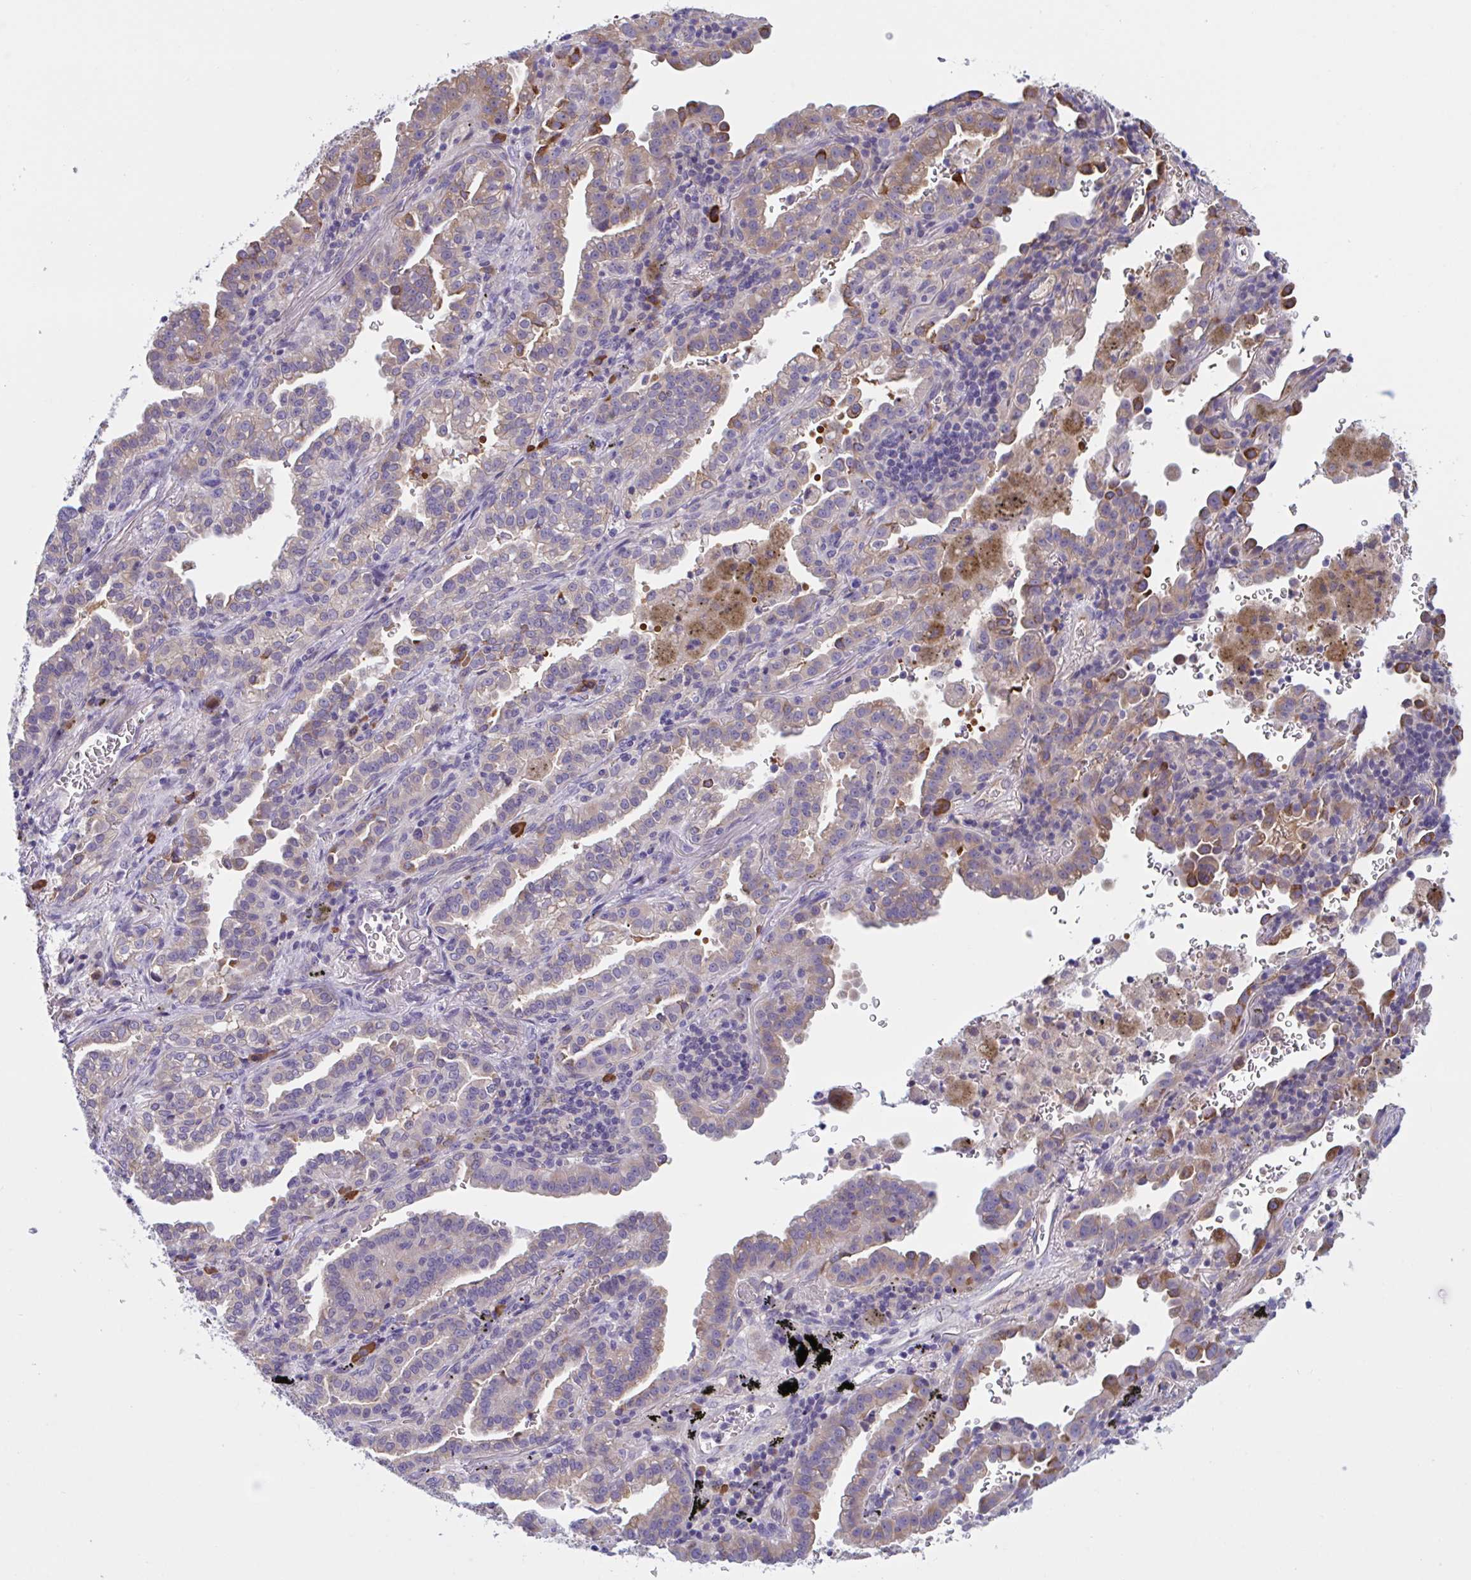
{"staining": {"intensity": "weak", "quantity": "<25%", "location": "cytoplasmic/membranous"}, "tissue": "lung cancer", "cell_type": "Tumor cells", "image_type": "cancer", "snomed": [{"axis": "morphology", "description": "Adenocarcinoma, NOS"}, {"axis": "topography", "description": "Lymph node"}, {"axis": "topography", "description": "Lung"}], "caption": "A high-resolution image shows immunohistochemistry (IHC) staining of adenocarcinoma (lung), which shows no significant staining in tumor cells.", "gene": "MS4A14", "patient": {"sex": "male", "age": 66}}